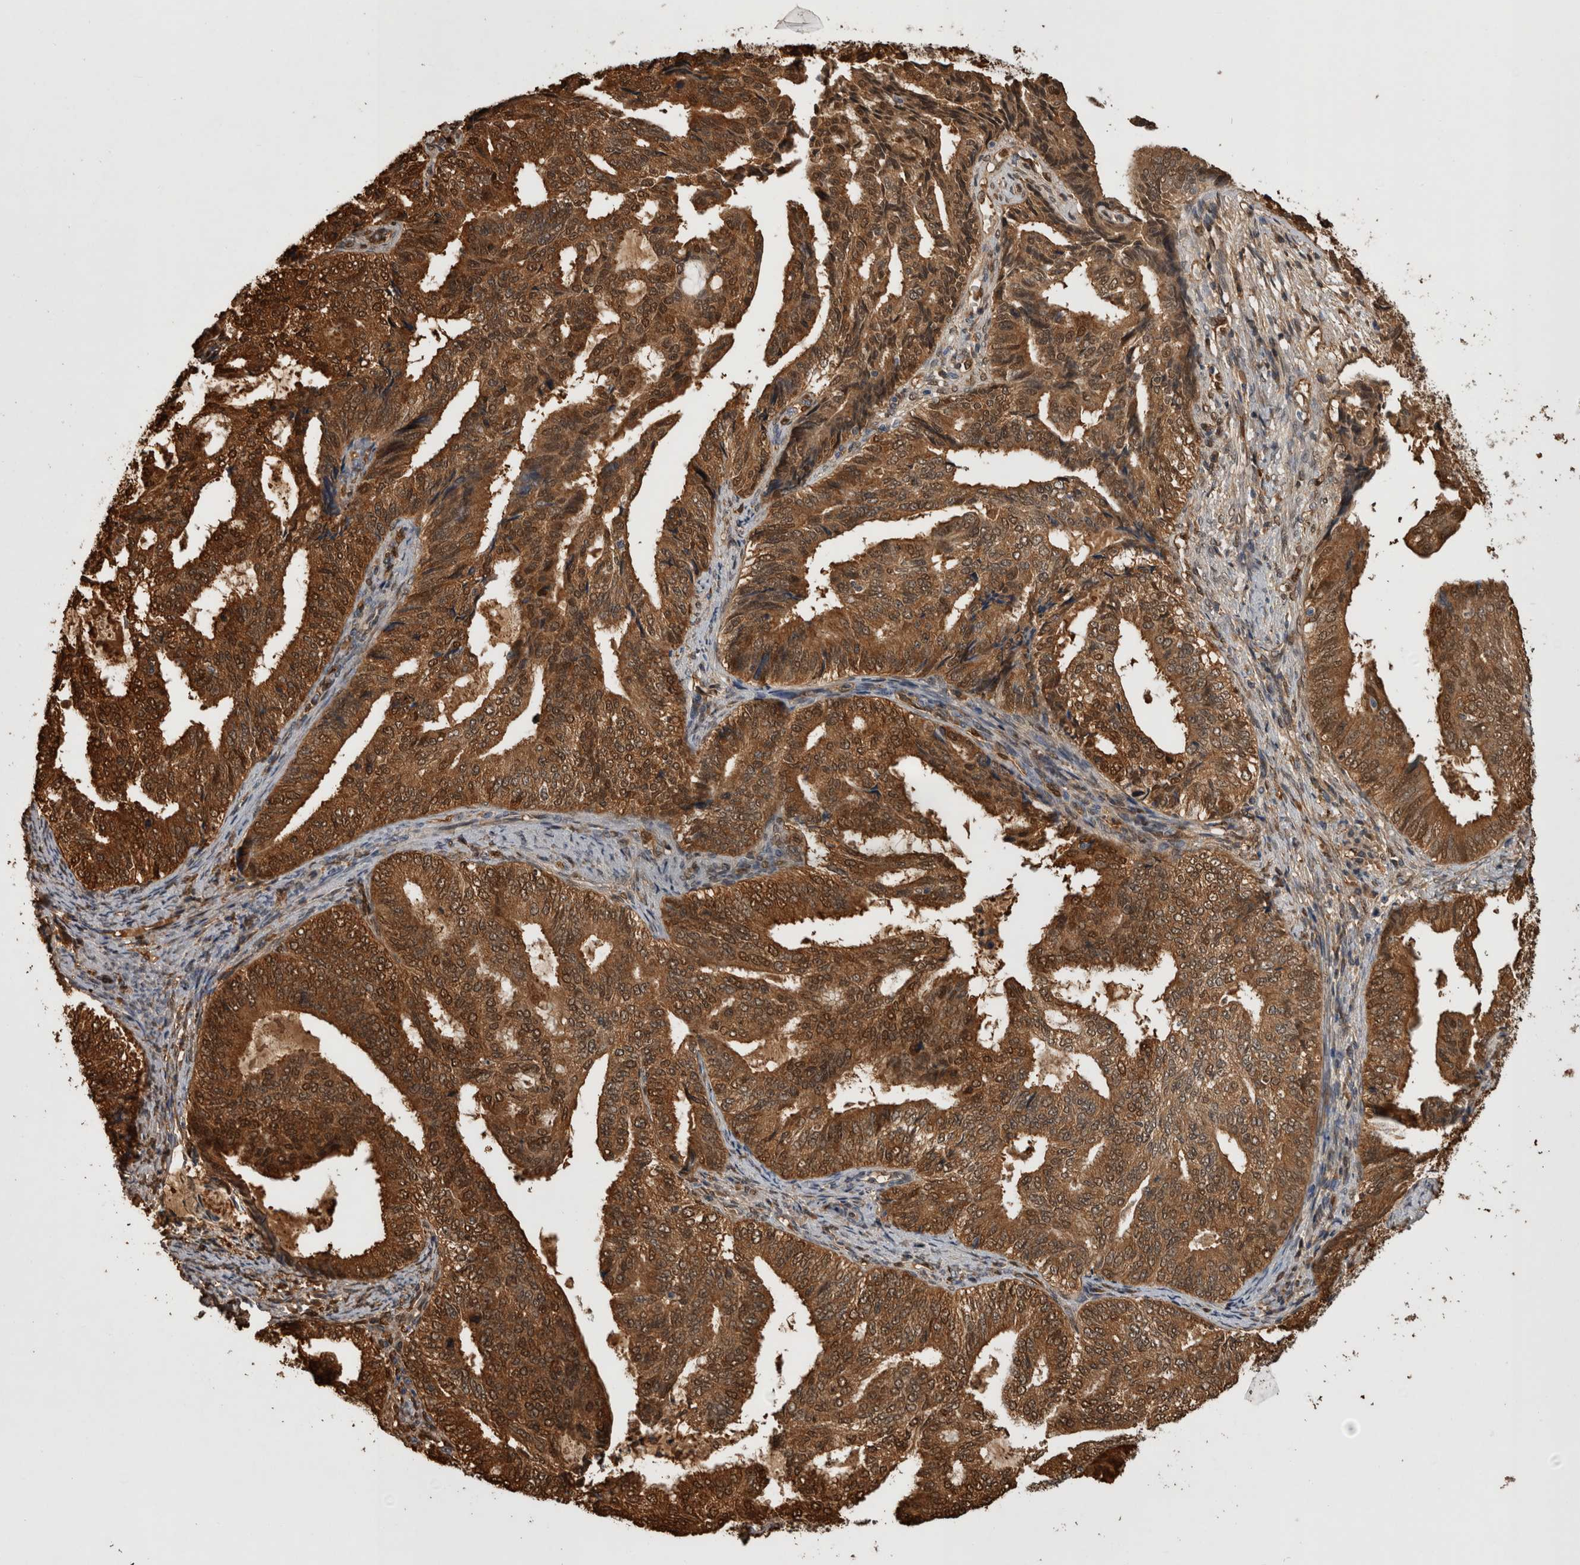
{"staining": {"intensity": "strong", "quantity": ">75%", "location": "cytoplasmic/membranous,nuclear"}, "tissue": "endometrial cancer", "cell_type": "Tumor cells", "image_type": "cancer", "snomed": [{"axis": "morphology", "description": "Adenocarcinoma, NOS"}, {"axis": "topography", "description": "Endometrium"}], "caption": "Endometrial cancer stained for a protein exhibits strong cytoplasmic/membranous and nuclear positivity in tumor cells.", "gene": "LXN", "patient": {"sex": "female", "age": 58}}